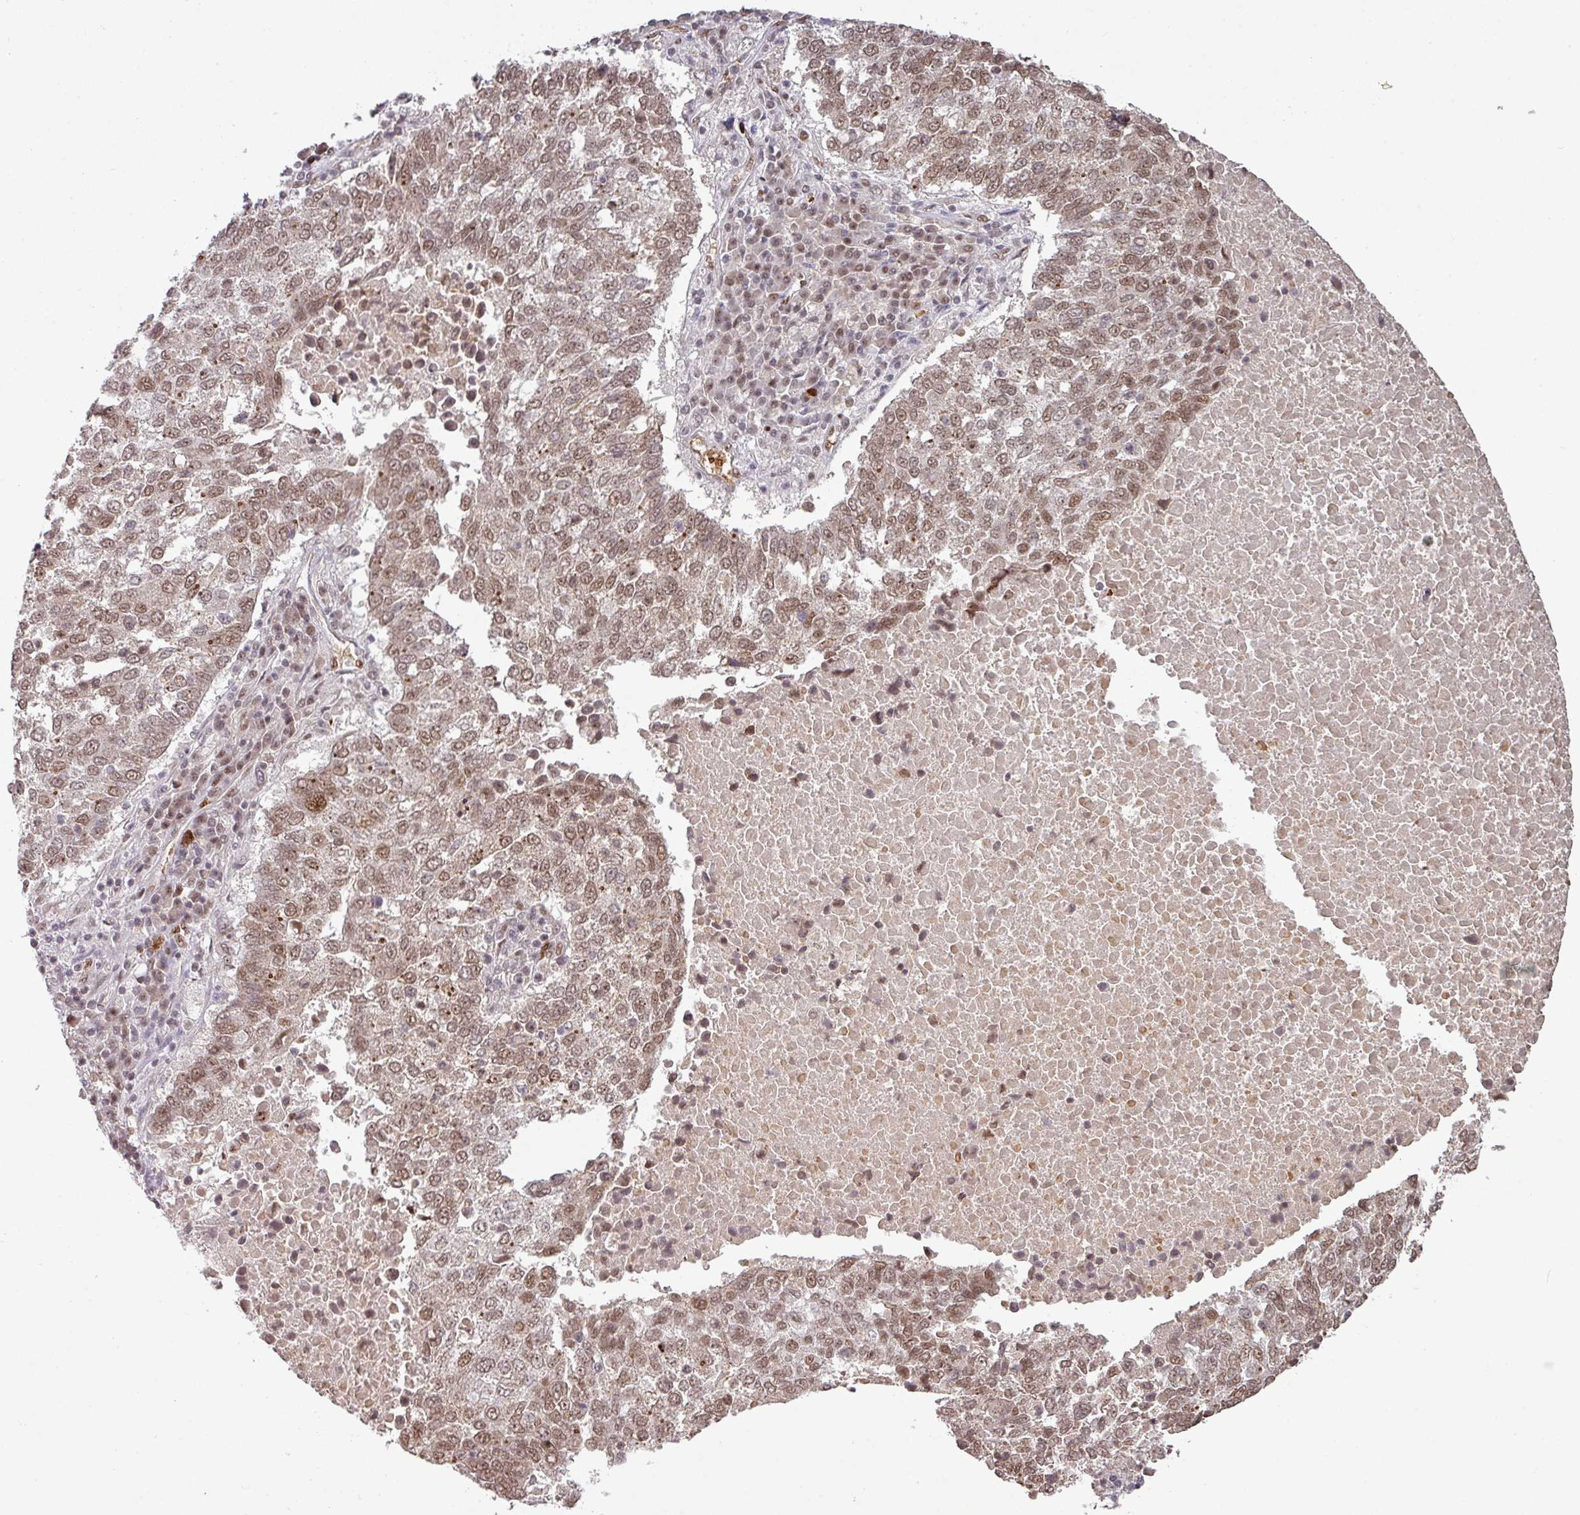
{"staining": {"intensity": "moderate", "quantity": ">75%", "location": "nuclear"}, "tissue": "lung cancer", "cell_type": "Tumor cells", "image_type": "cancer", "snomed": [{"axis": "morphology", "description": "Squamous cell carcinoma, NOS"}, {"axis": "topography", "description": "Lung"}], "caption": "Protein expression analysis of human lung squamous cell carcinoma reveals moderate nuclear positivity in approximately >75% of tumor cells. Nuclei are stained in blue.", "gene": "NEIL1", "patient": {"sex": "male", "age": 73}}